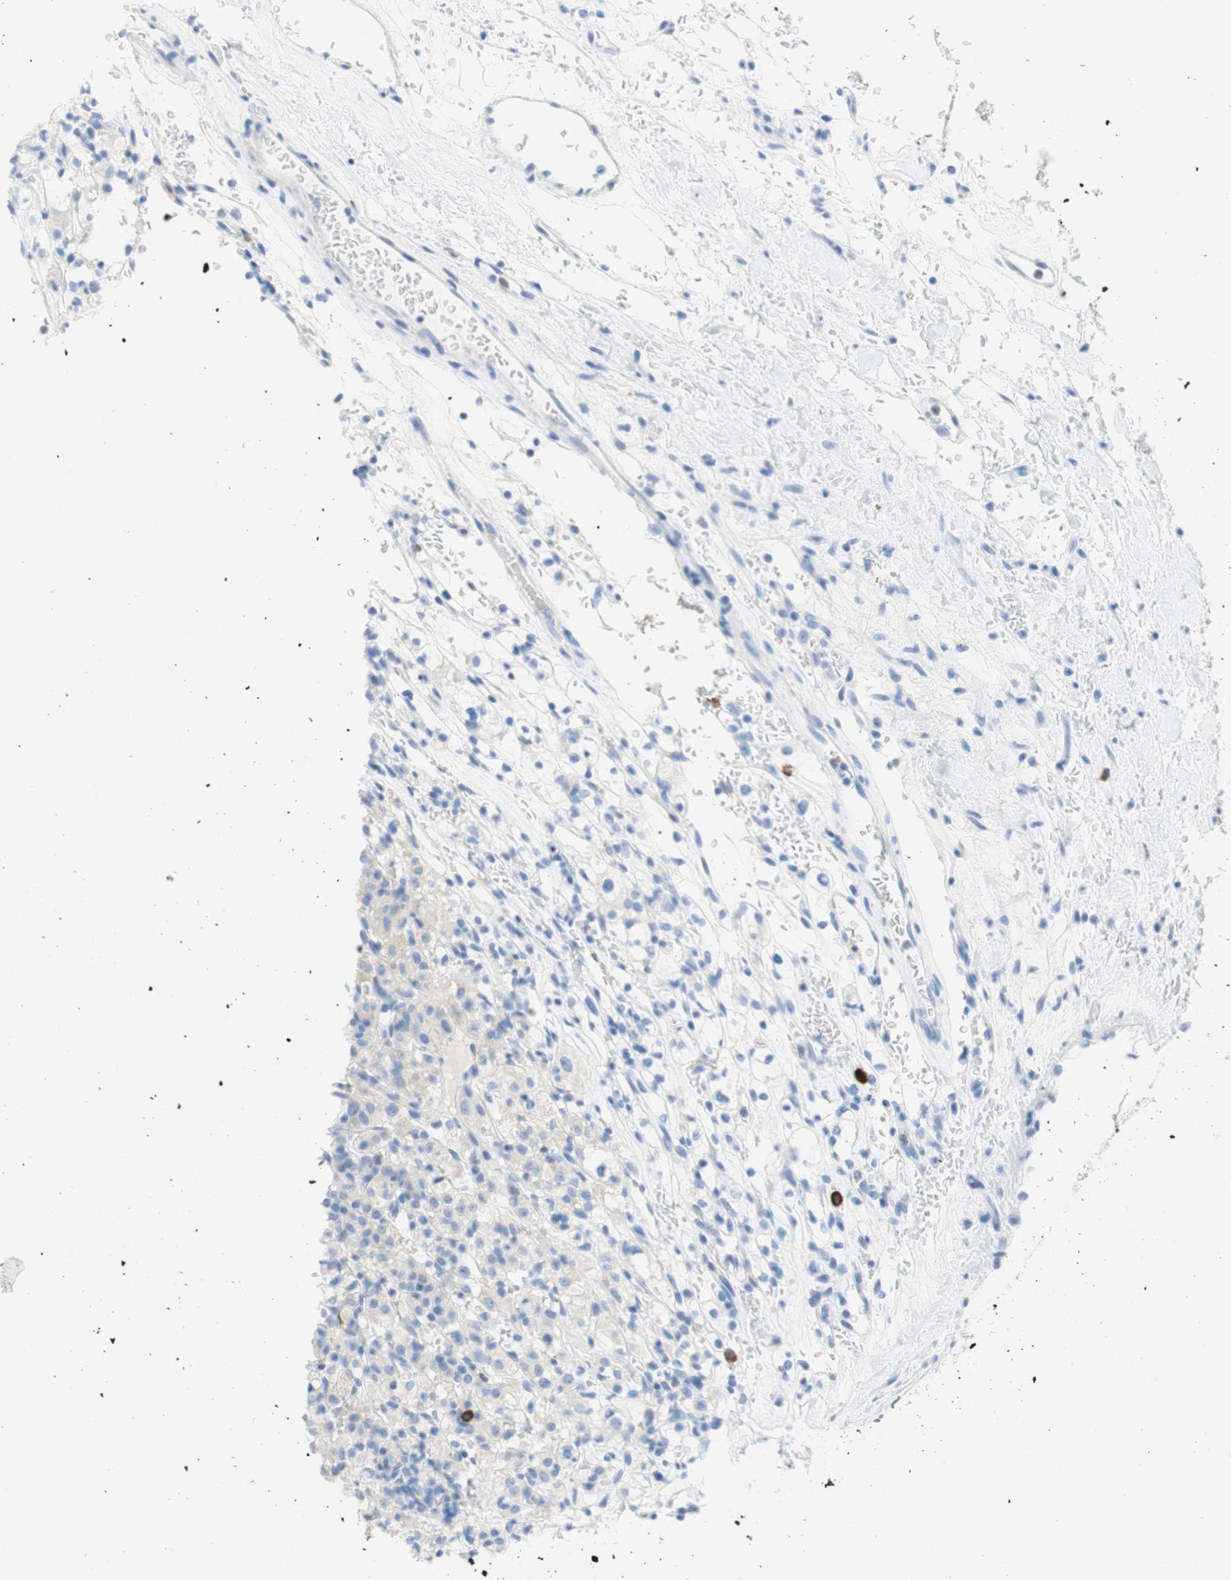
{"staining": {"intensity": "negative", "quantity": "none", "location": "none"}, "tissue": "renal cancer", "cell_type": "Tumor cells", "image_type": "cancer", "snomed": [{"axis": "morphology", "description": "Normal tissue, NOS"}, {"axis": "morphology", "description": "Adenocarcinoma, NOS"}, {"axis": "topography", "description": "Kidney"}], "caption": "Immunohistochemical staining of human renal cancer reveals no significant positivity in tumor cells.", "gene": "CEACAM1", "patient": {"sex": "female", "age": 72}}